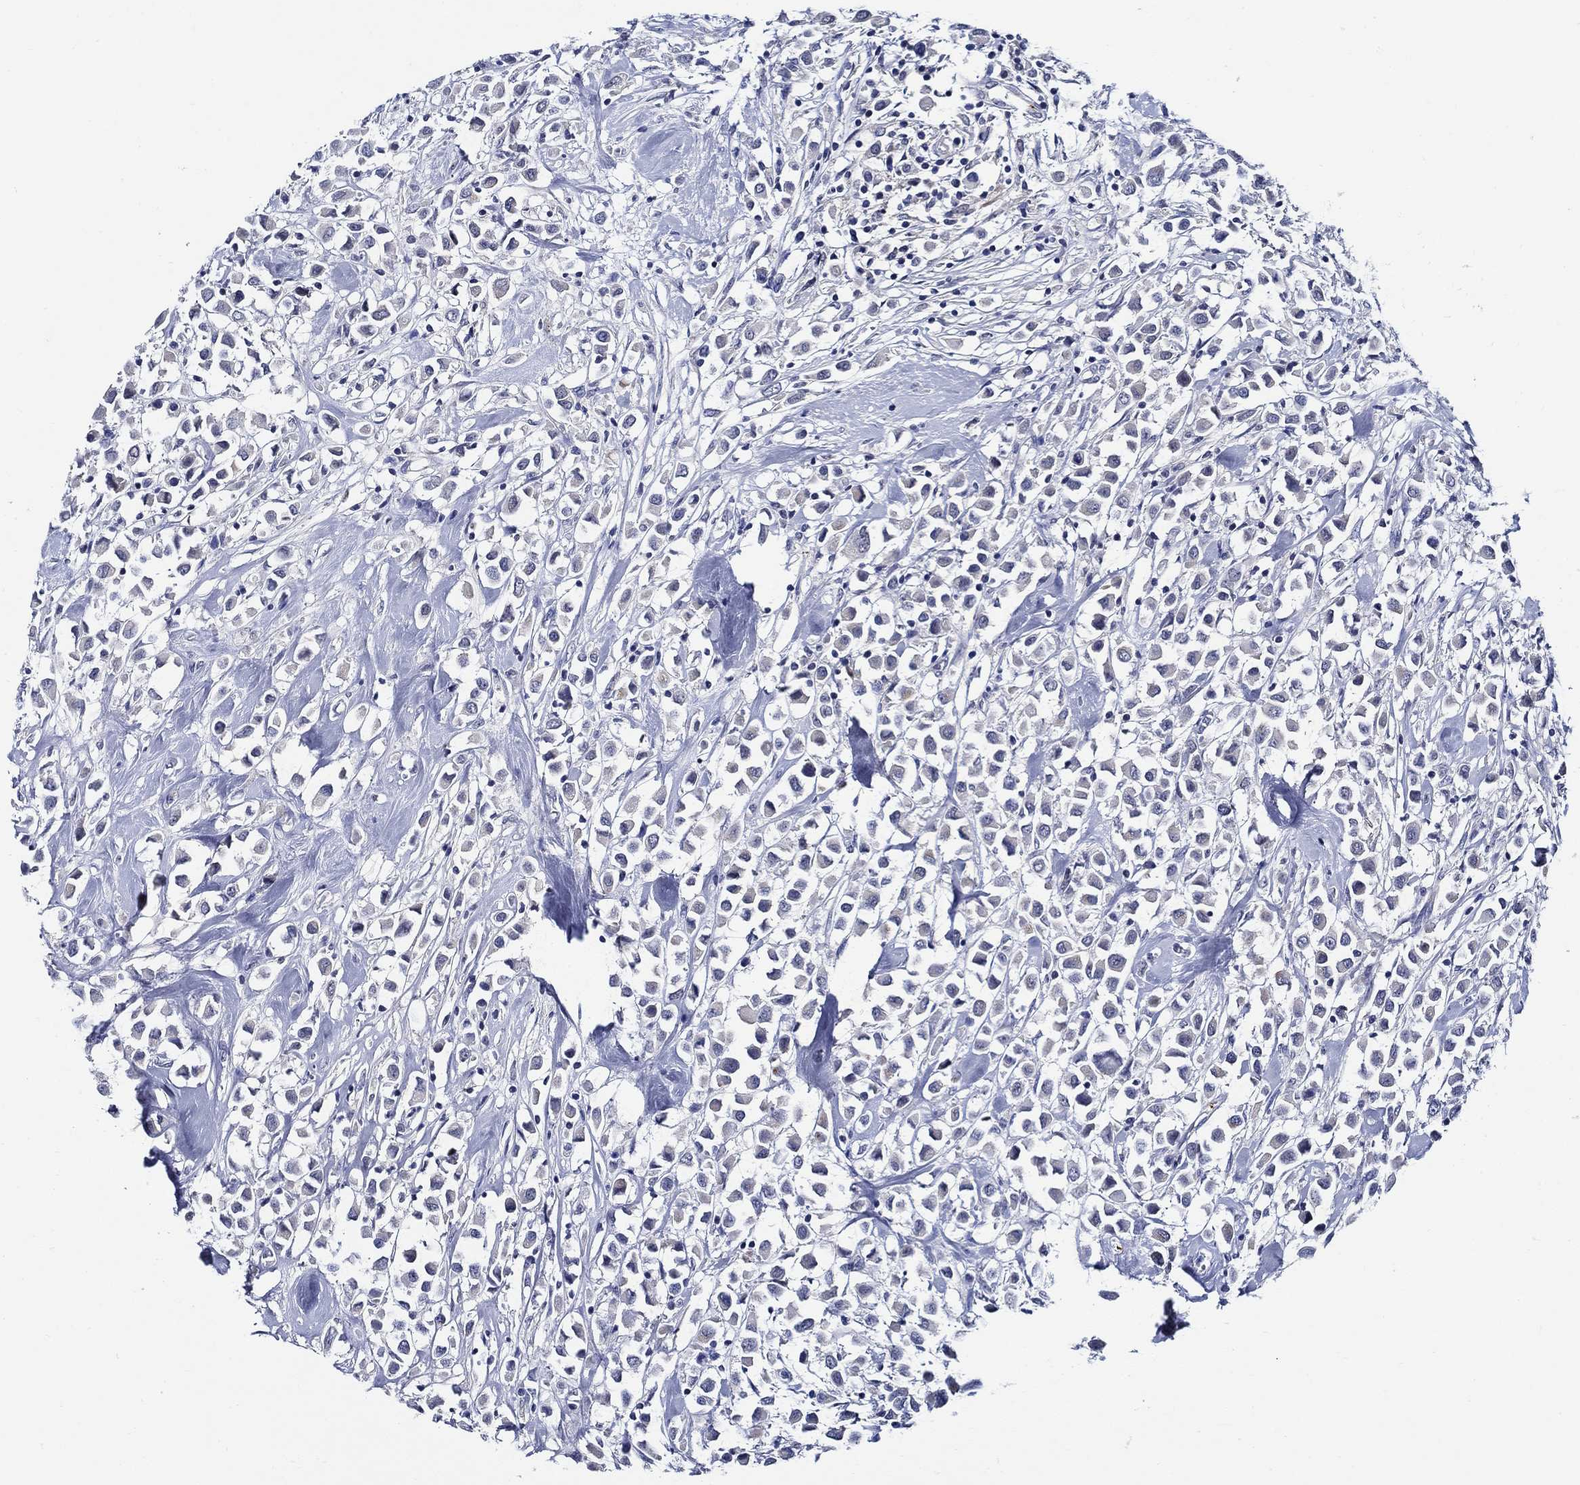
{"staining": {"intensity": "negative", "quantity": "none", "location": "none"}, "tissue": "breast cancer", "cell_type": "Tumor cells", "image_type": "cancer", "snomed": [{"axis": "morphology", "description": "Duct carcinoma"}, {"axis": "topography", "description": "Breast"}], "caption": "Photomicrograph shows no protein expression in tumor cells of breast intraductal carcinoma tissue.", "gene": "ALOX12", "patient": {"sex": "female", "age": 61}}